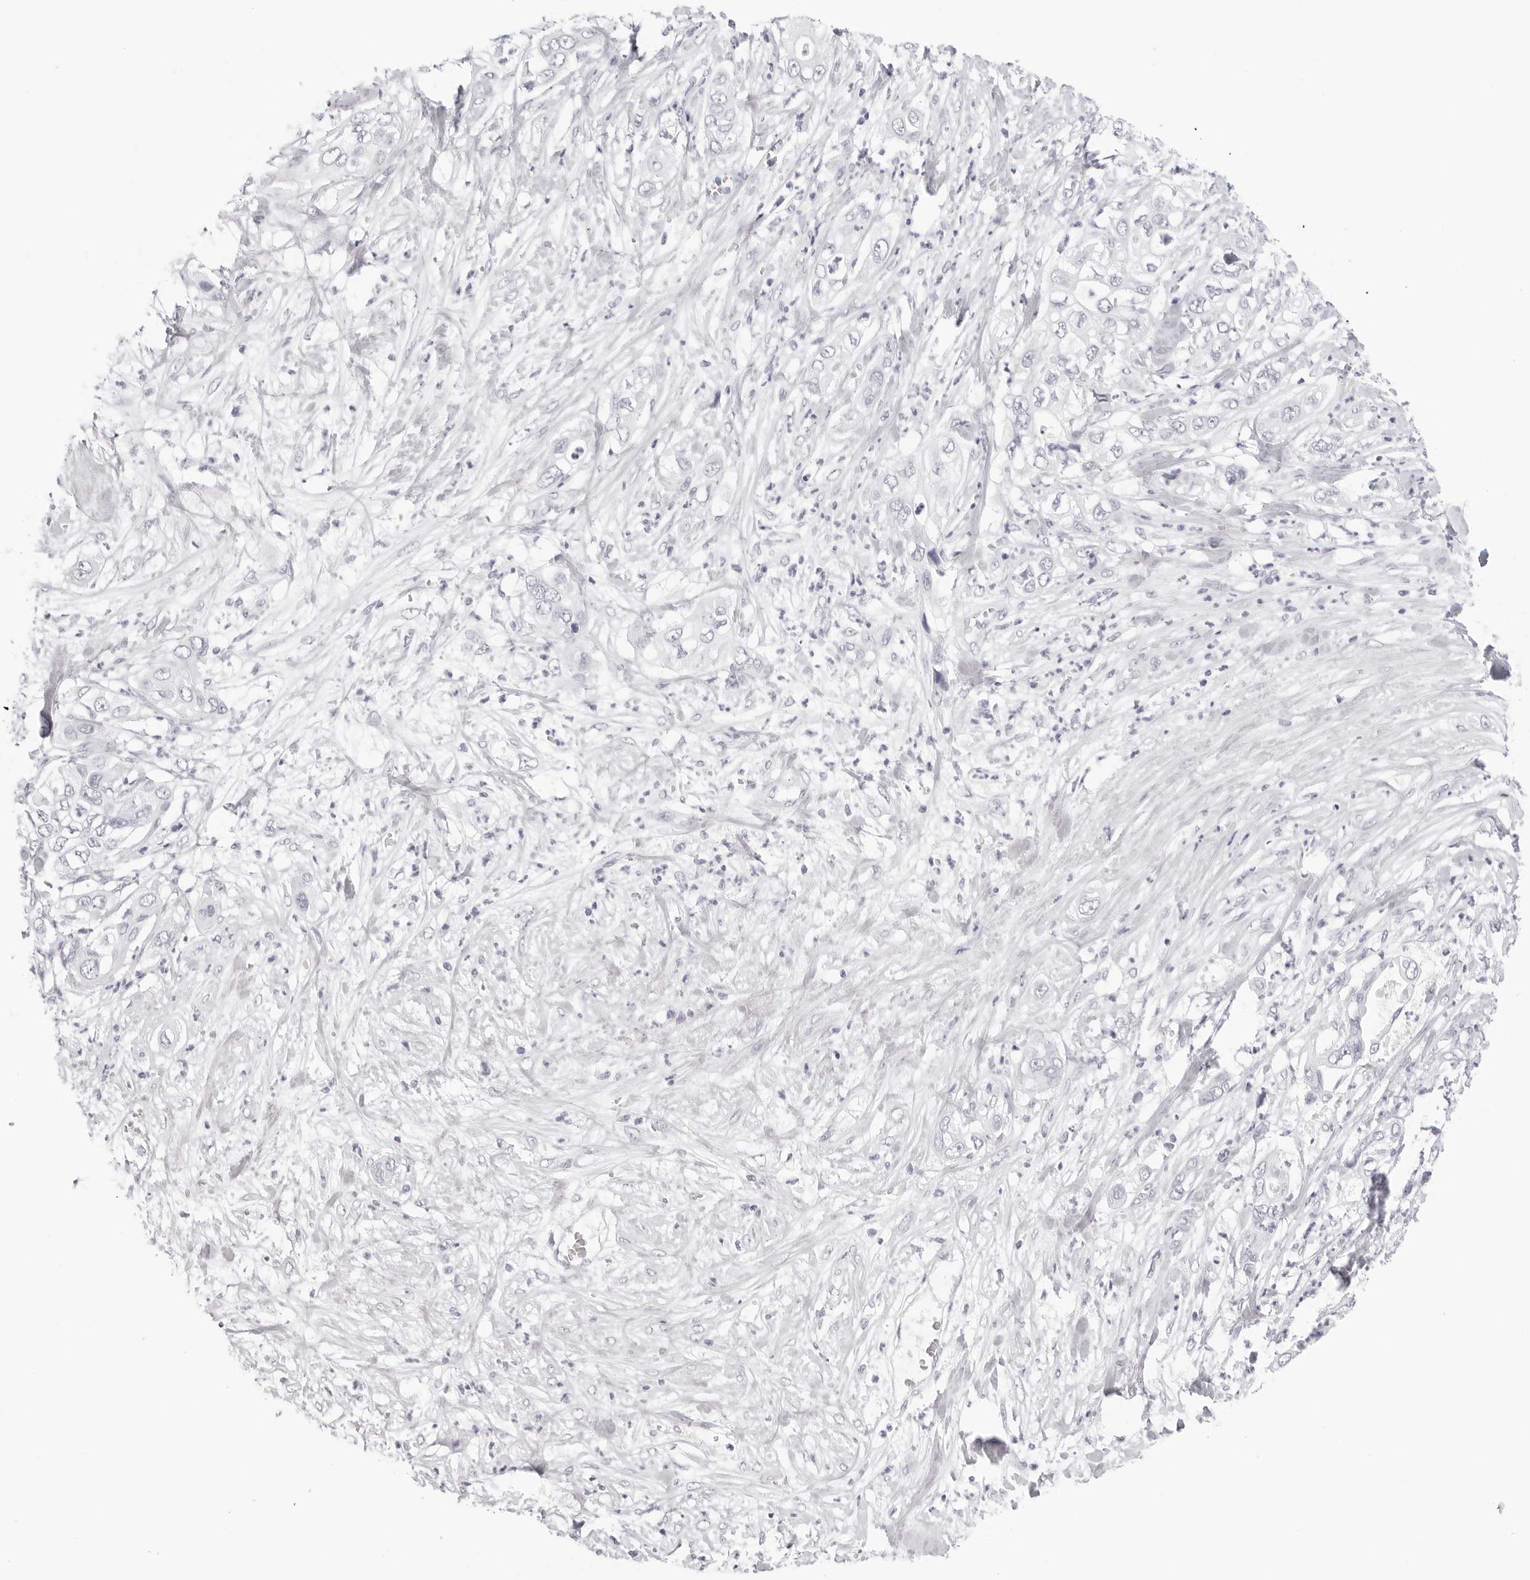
{"staining": {"intensity": "negative", "quantity": "none", "location": "none"}, "tissue": "pancreatic cancer", "cell_type": "Tumor cells", "image_type": "cancer", "snomed": [{"axis": "morphology", "description": "Adenocarcinoma, NOS"}, {"axis": "topography", "description": "Pancreas"}], "caption": "Pancreatic cancer (adenocarcinoma) was stained to show a protein in brown. There is no significant positivity in tumor cells.", "gene": "CST5", "patient": {"sex": "female", "age": 78}}